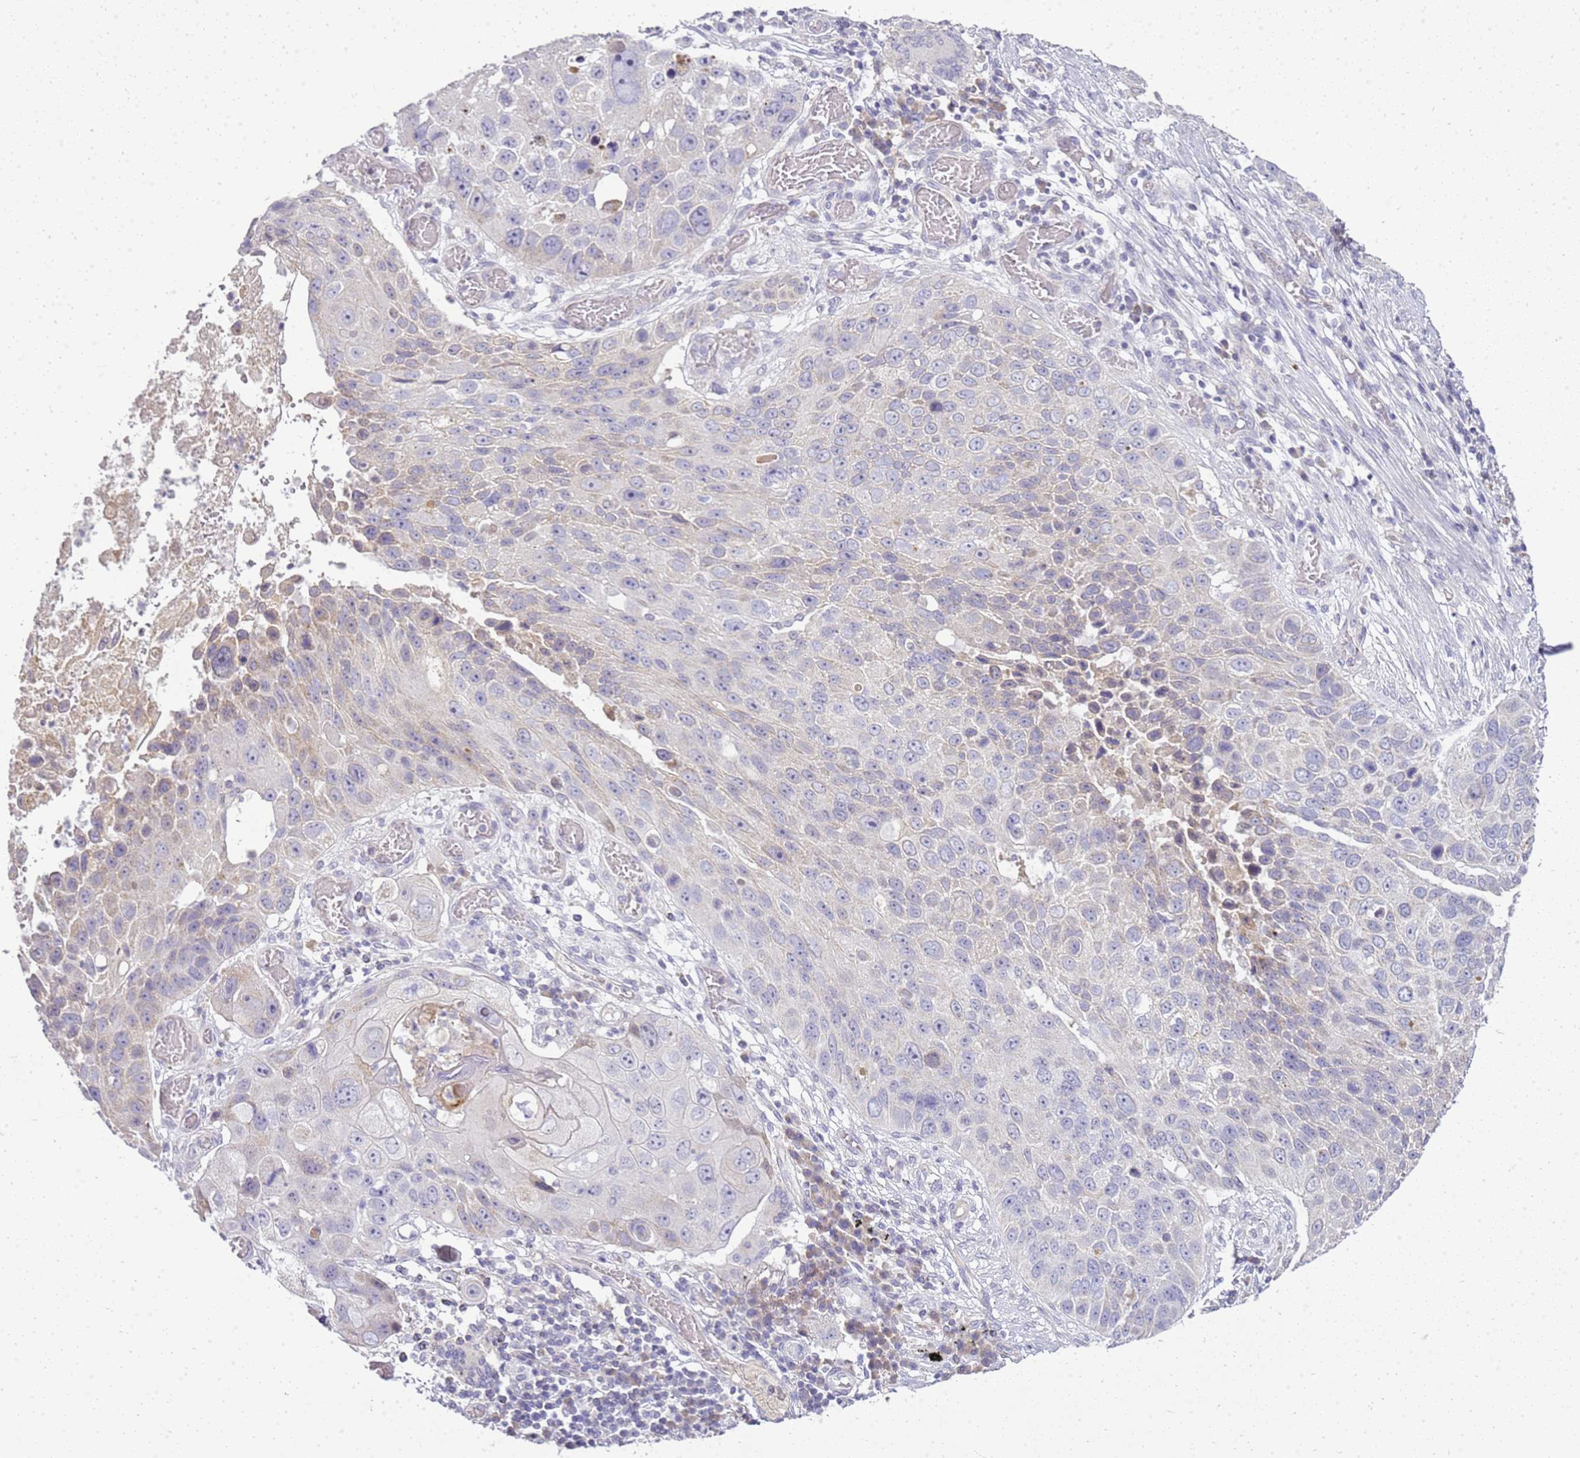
{"staining": {"intensity": "negative", "quantity": "none", "location": "none"}, "tissue": "lung cancer", "cell_type": "Tumor cells", "image_type": "cancer", "snomed": [{"axis": "morphology", "description": "Squamous cell carcinoma, NOS"}, {"axis": "topography", "description": "Lung"}], "caption": "This is an immunohistochemistry (IHC) micrograph of human lung cancer (squamous cell carcinoma). There is no expression in tumor cells.", "gene": "FABP2", "patient": {"sex": "male", "age": 61}}